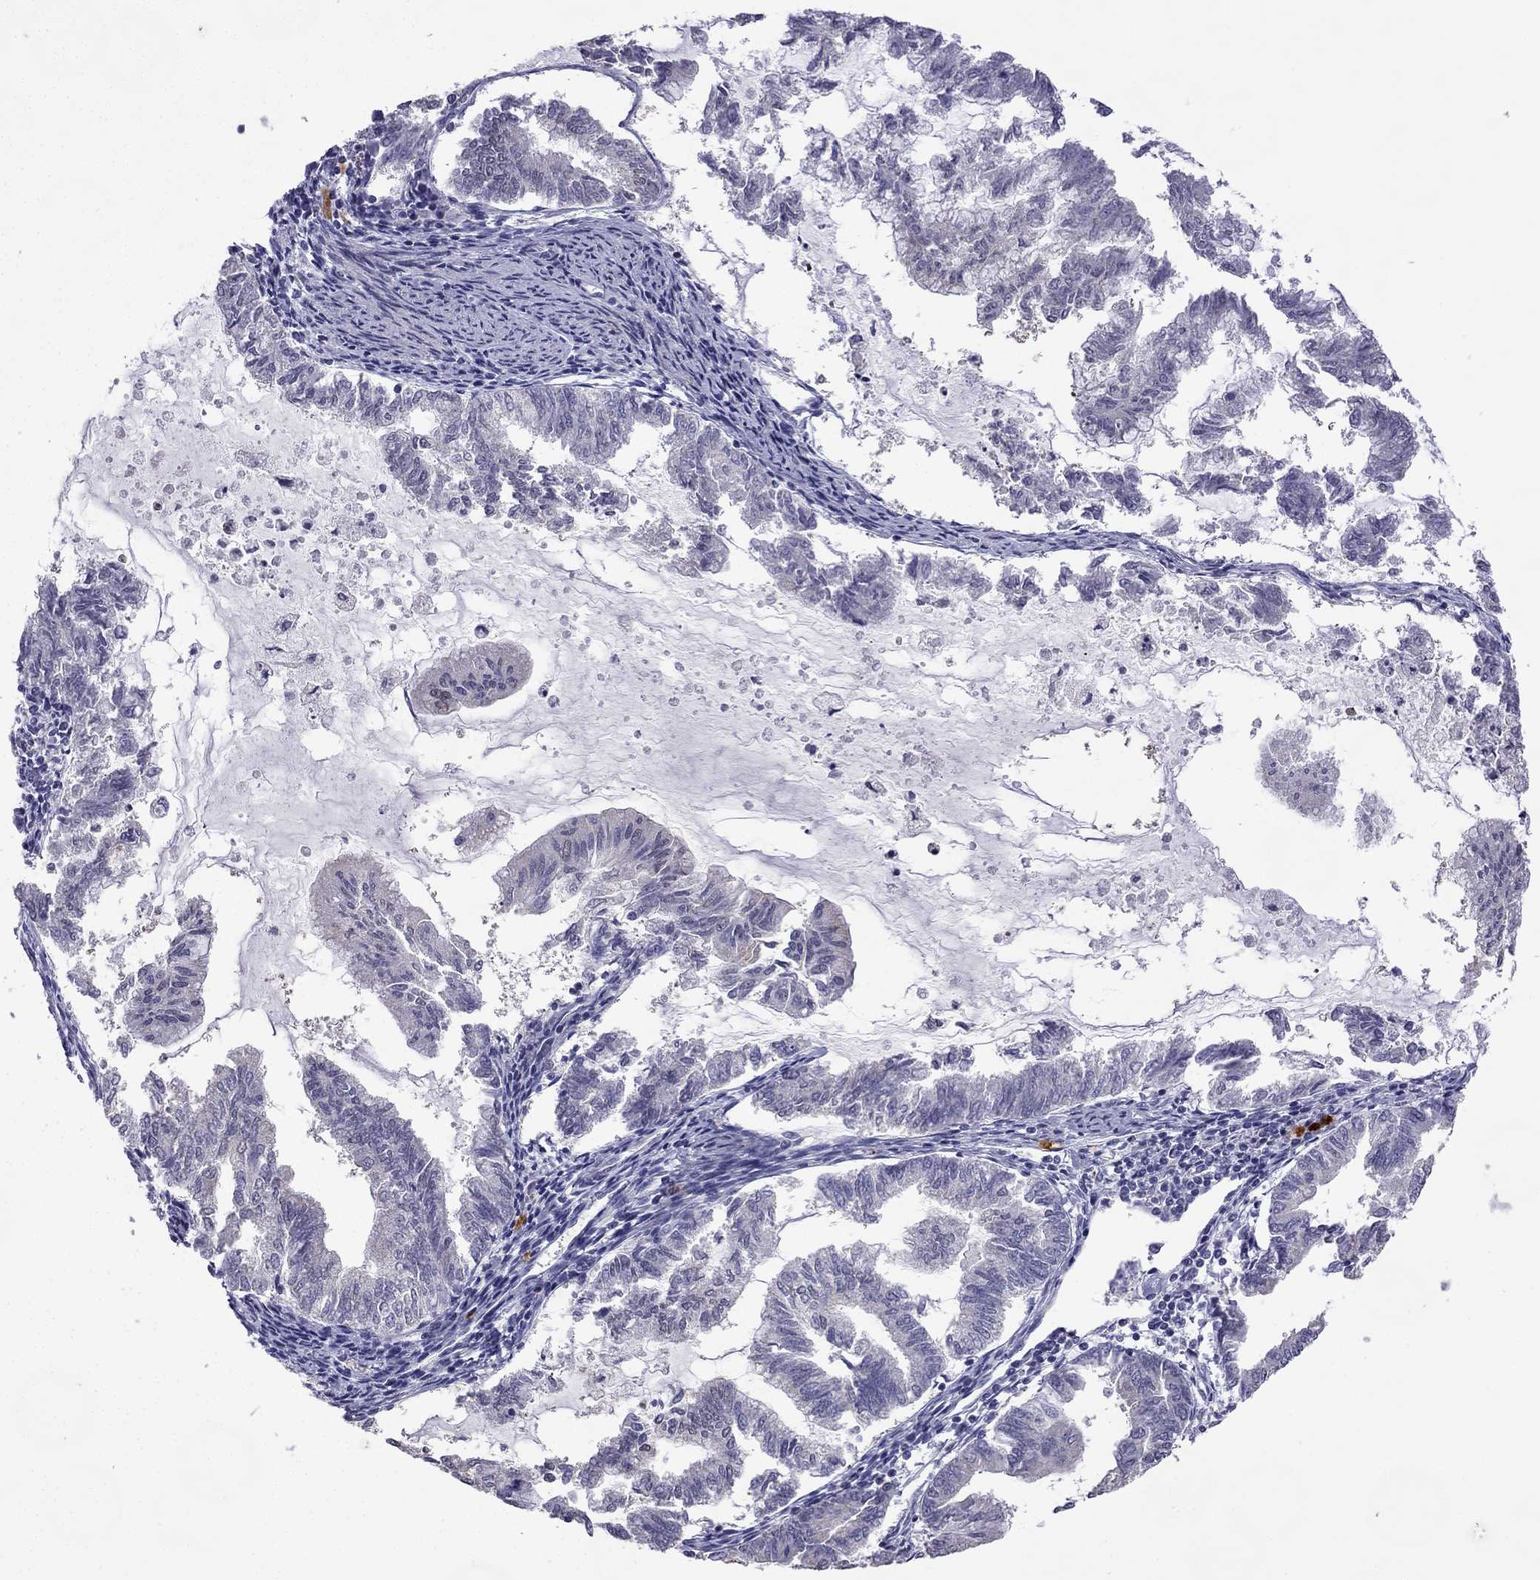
{"staining": {"intensity": "negative", "quantity": "none", "location": "none"}, "tissue": "endometrial cancer", "cell_type": "Tumor cells", "image_type": "cancer", "snomed": [{"axis": "morphology", "description": "Adenocarcinoma, NOS"}, {"axis": "topography", "description": "Endometrium"}], "caption": "High power microscopy photomicrograph of an immunohistochemistry (IHC) photomicrograph of endometrial cancer (adenocarcinoma), revealing no significant staining in tumor cells. (Immunohistochemistry, brightfield microscopy, high magnification).", "gene": "CFAP70", "patient": {"sex": "female", "age": 79}}